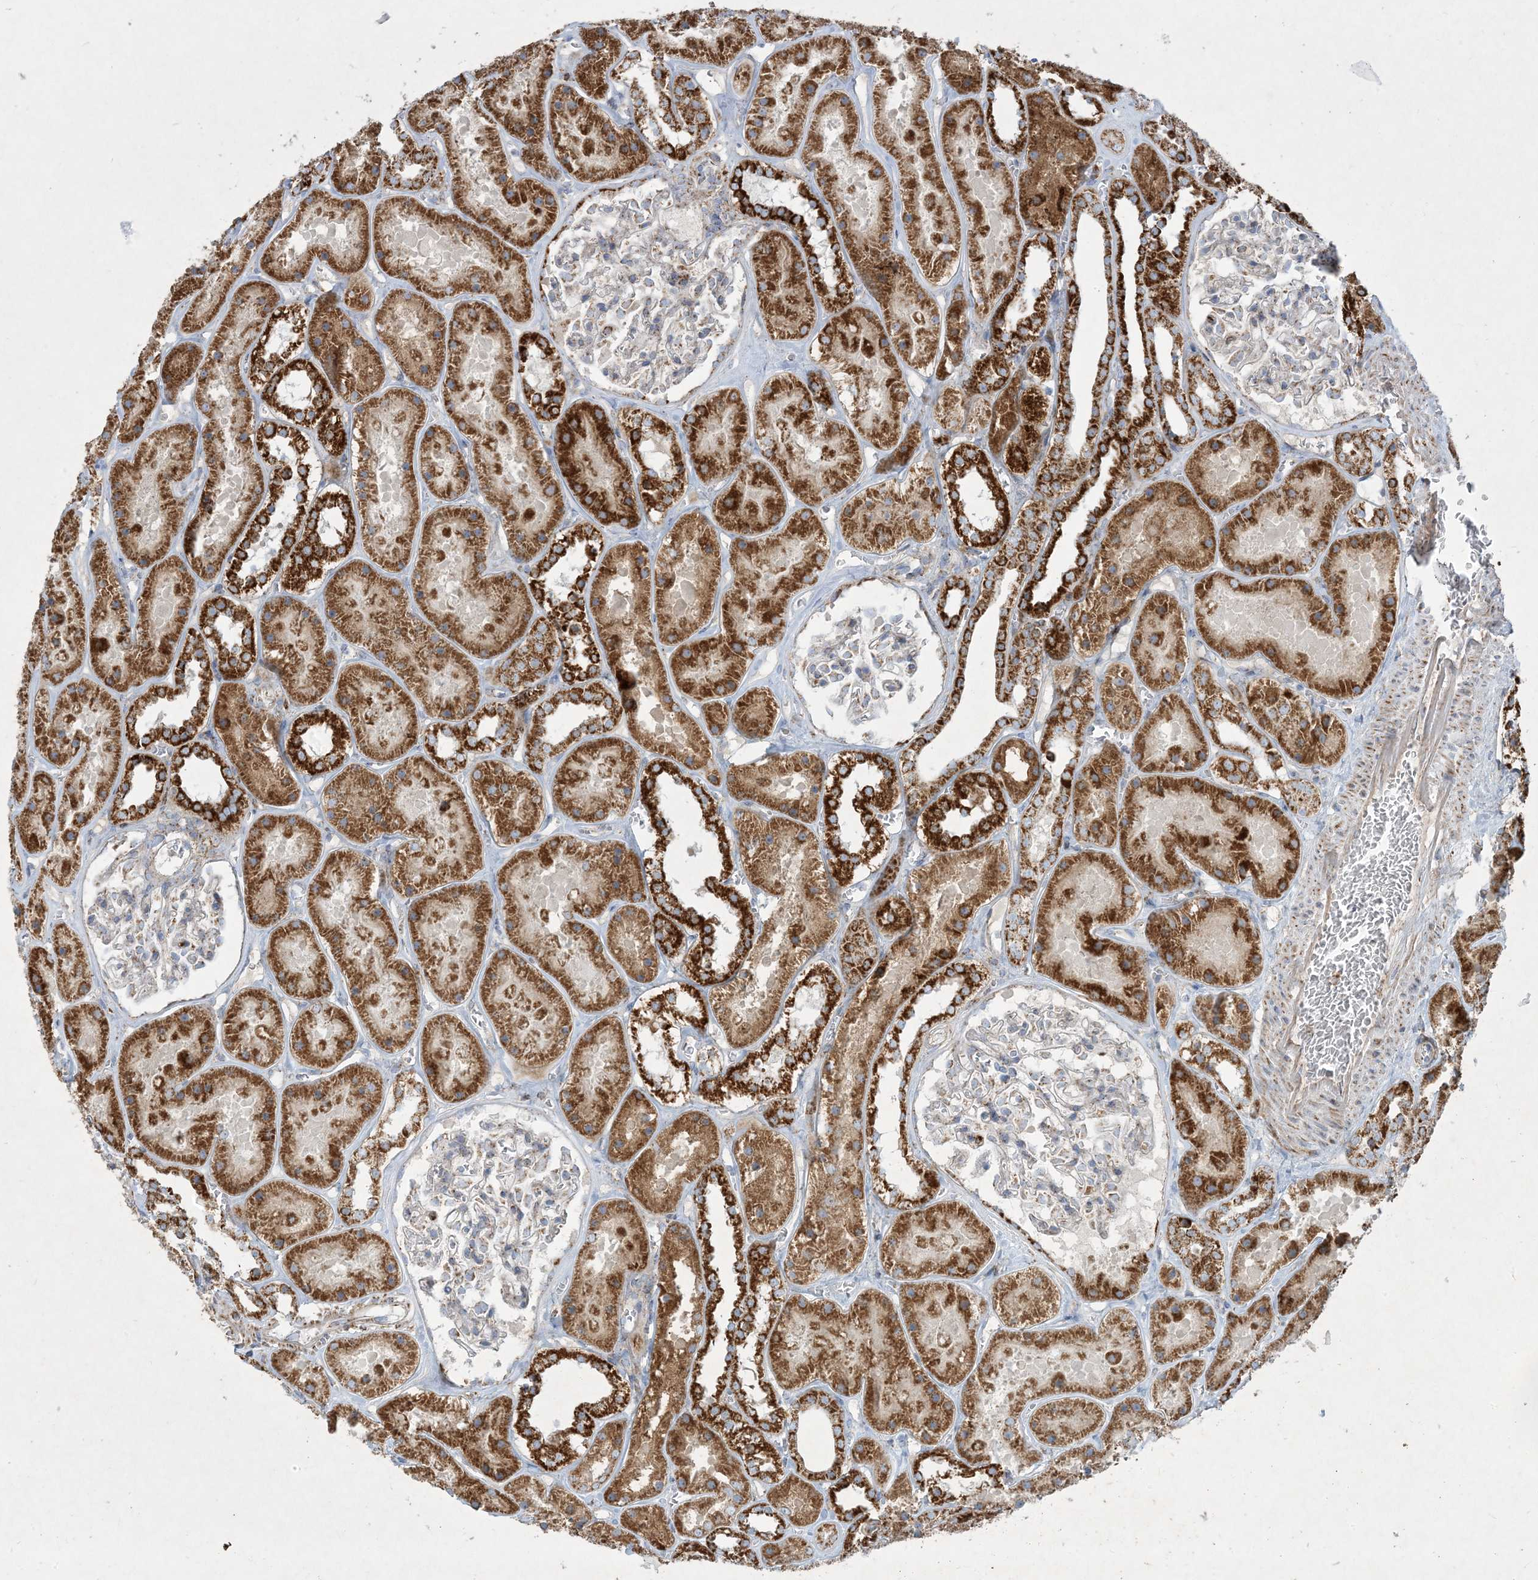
{"staining": {"intensity": "moderate", "quantity": "<25%", "location": "cytoplasmic/membranous"}, "tissue": "kidney", "cell_type": "Cells in glomeruli", "image_type": "normal", "snomed": [{"axis": "morphology", "description": "Normal tissue, NOS"}, {"axis": "topography", "description": "Kidney"}], "caption": "Kidney stained for a protein (brown) shows moderate cytoplasmic/membranous positive positivity in about <25% of cells in glomeruli.", "gene": "BEND4", "patient": {"sex": "female", "age": 41}}